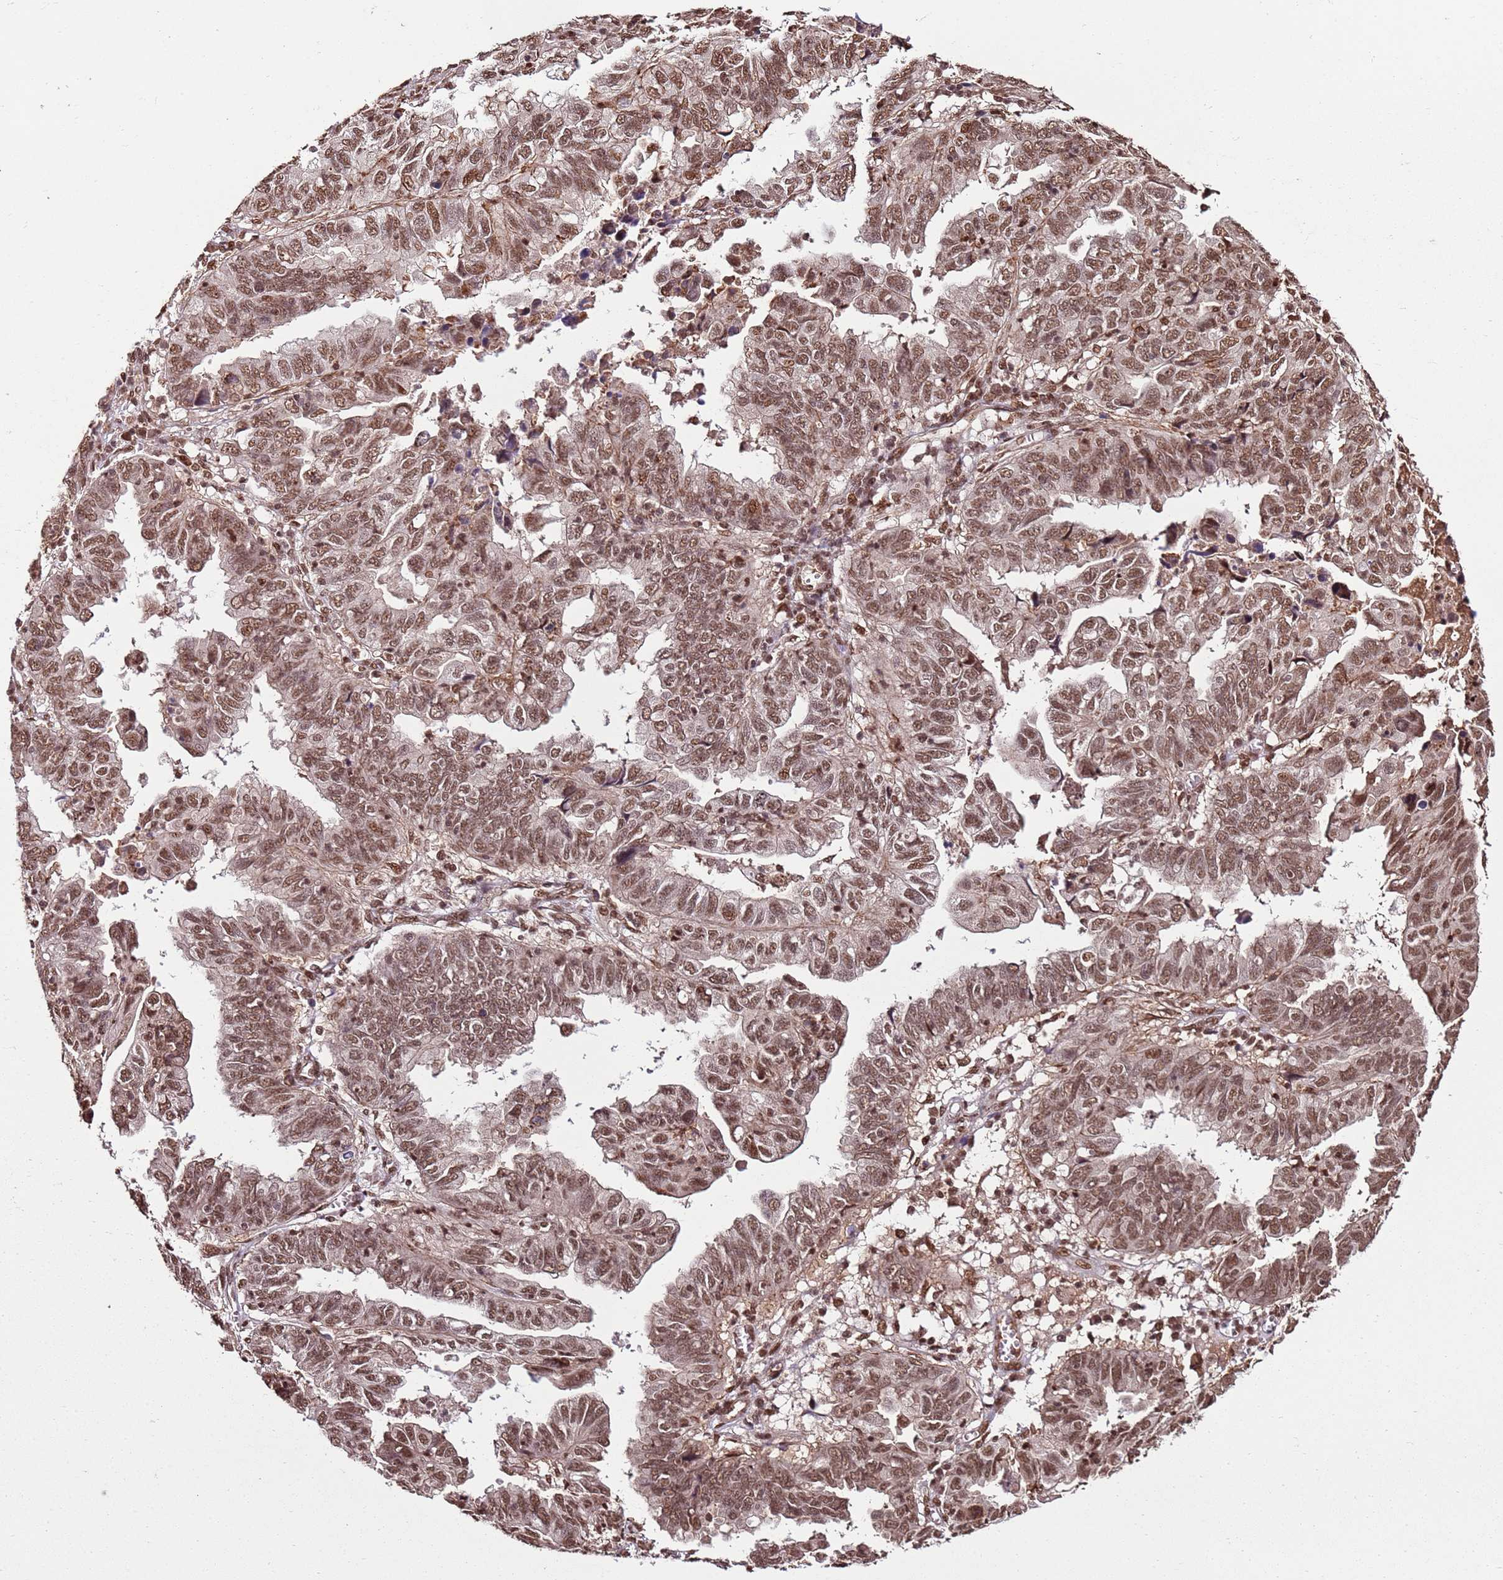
{"staining": {"intensity": "moderate", "quantity": ">75%", "location": "nuclear"}, "tissue": "endometrial cancer", "cell_type": "Tumor cells", "image_type": "cancer", "snomed": [{"axis": "morphology", "description": "Adenocarcinoma, NOS"}, {"axis": "topography", "description": "Uterus"}], "caption": "Protein staining displays moderate nuclear positivity in about >75% of tumor cells in adenocarcinoma (endometrial).", "gene": "ZBTB12", "patient": {"sex": "female", "age": 77}}